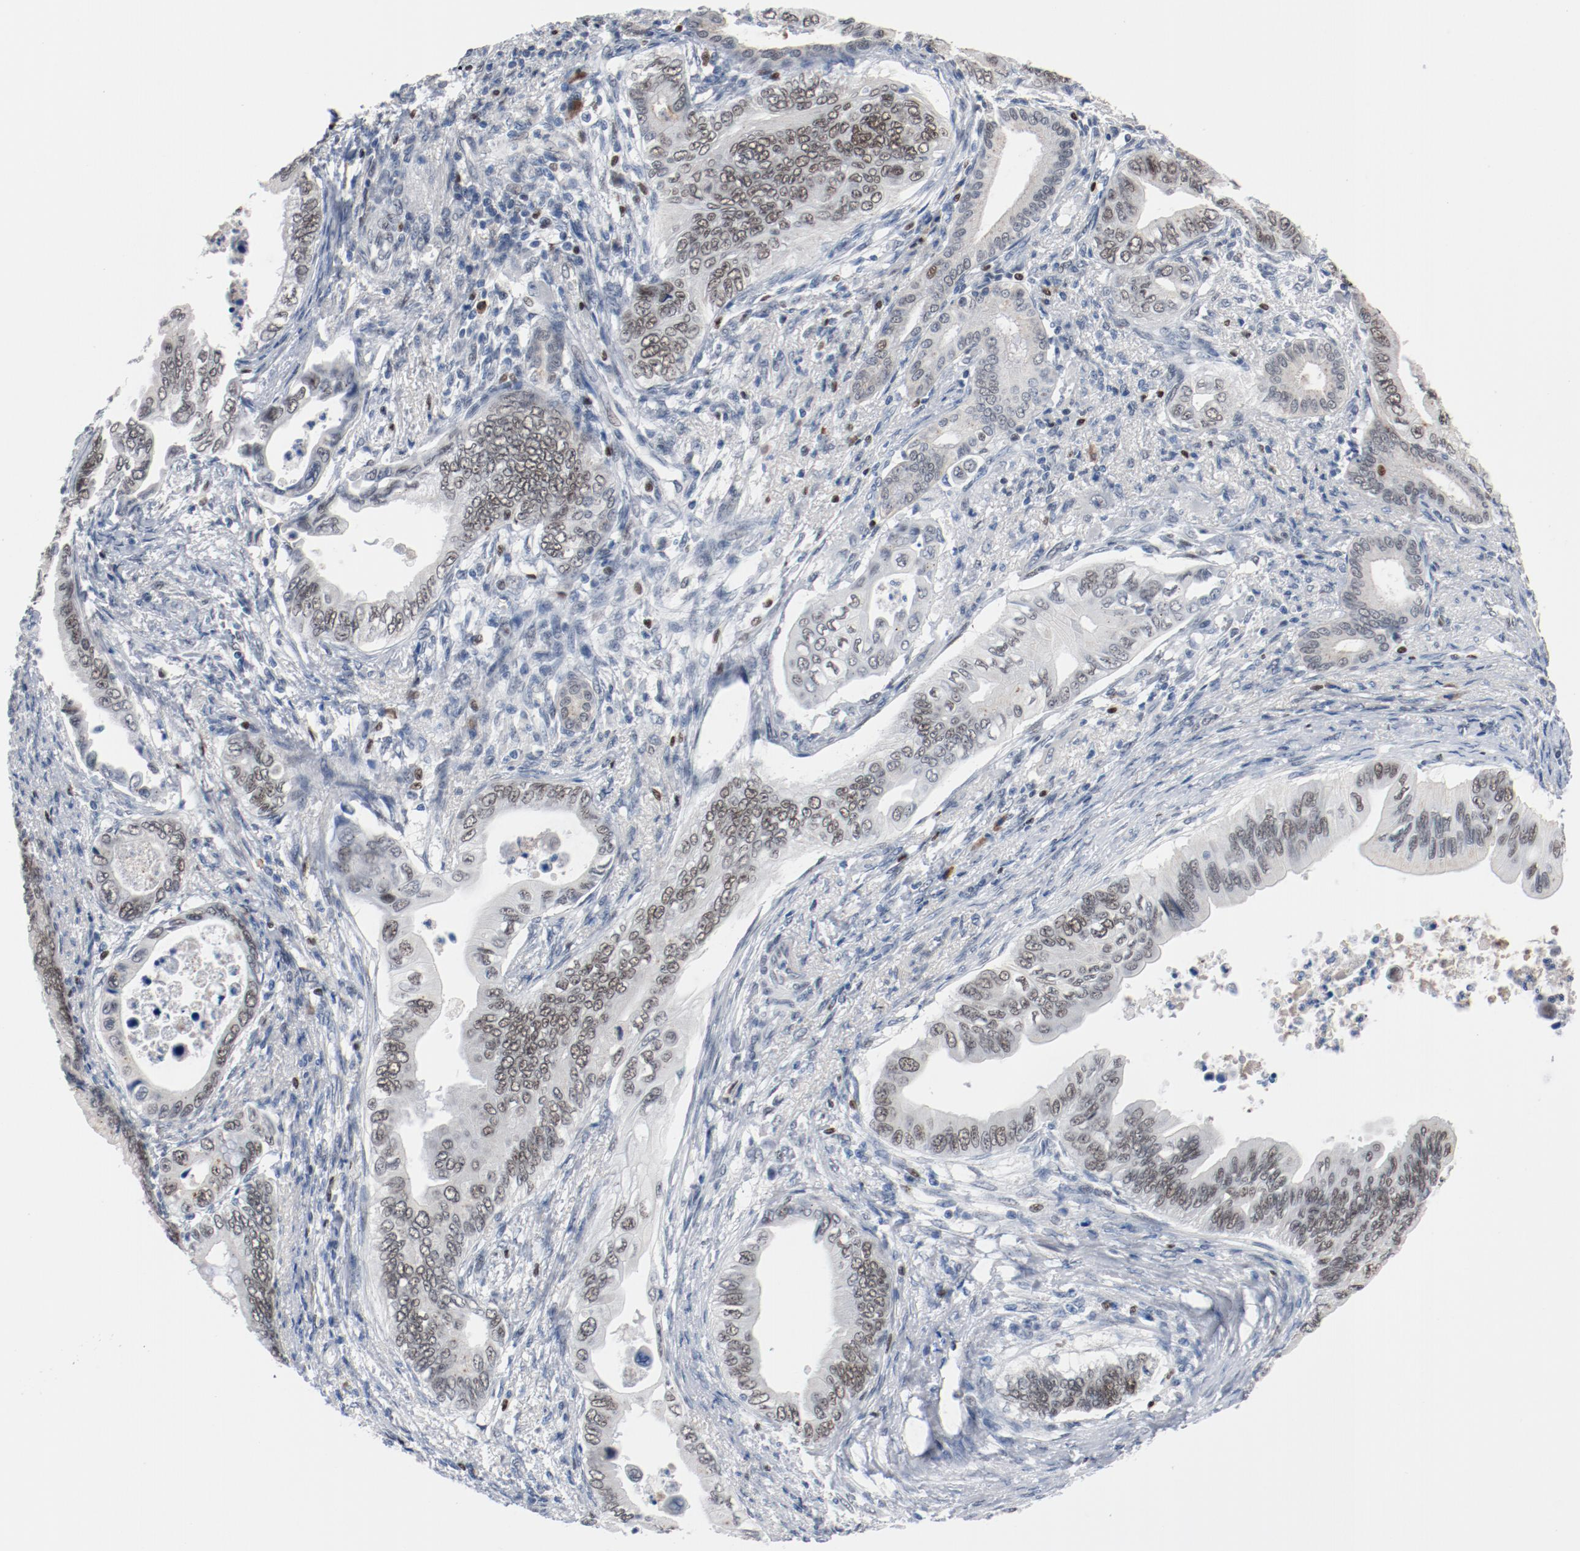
{"staining": {"intensity": "weak", "quantity": ">75%", "location": "nuclear"}, "tissue": "pancreatic cancer", "cell_type": "Tumor cells", "image_type": "cancer", "snomed": [{"axis": "morphology", "description": "Adenocarcinoma, NOS"}, {"axis": "topography", "description": "Pancreas"}], "caption": "Approximately >75% of tumor cells in human pancreatic cancer show weak nuclear protein positivity as visualized by brown immunohistochemical staining.", "gene": "FOXP1", "patient": {"sex": "female", "age": 66}}